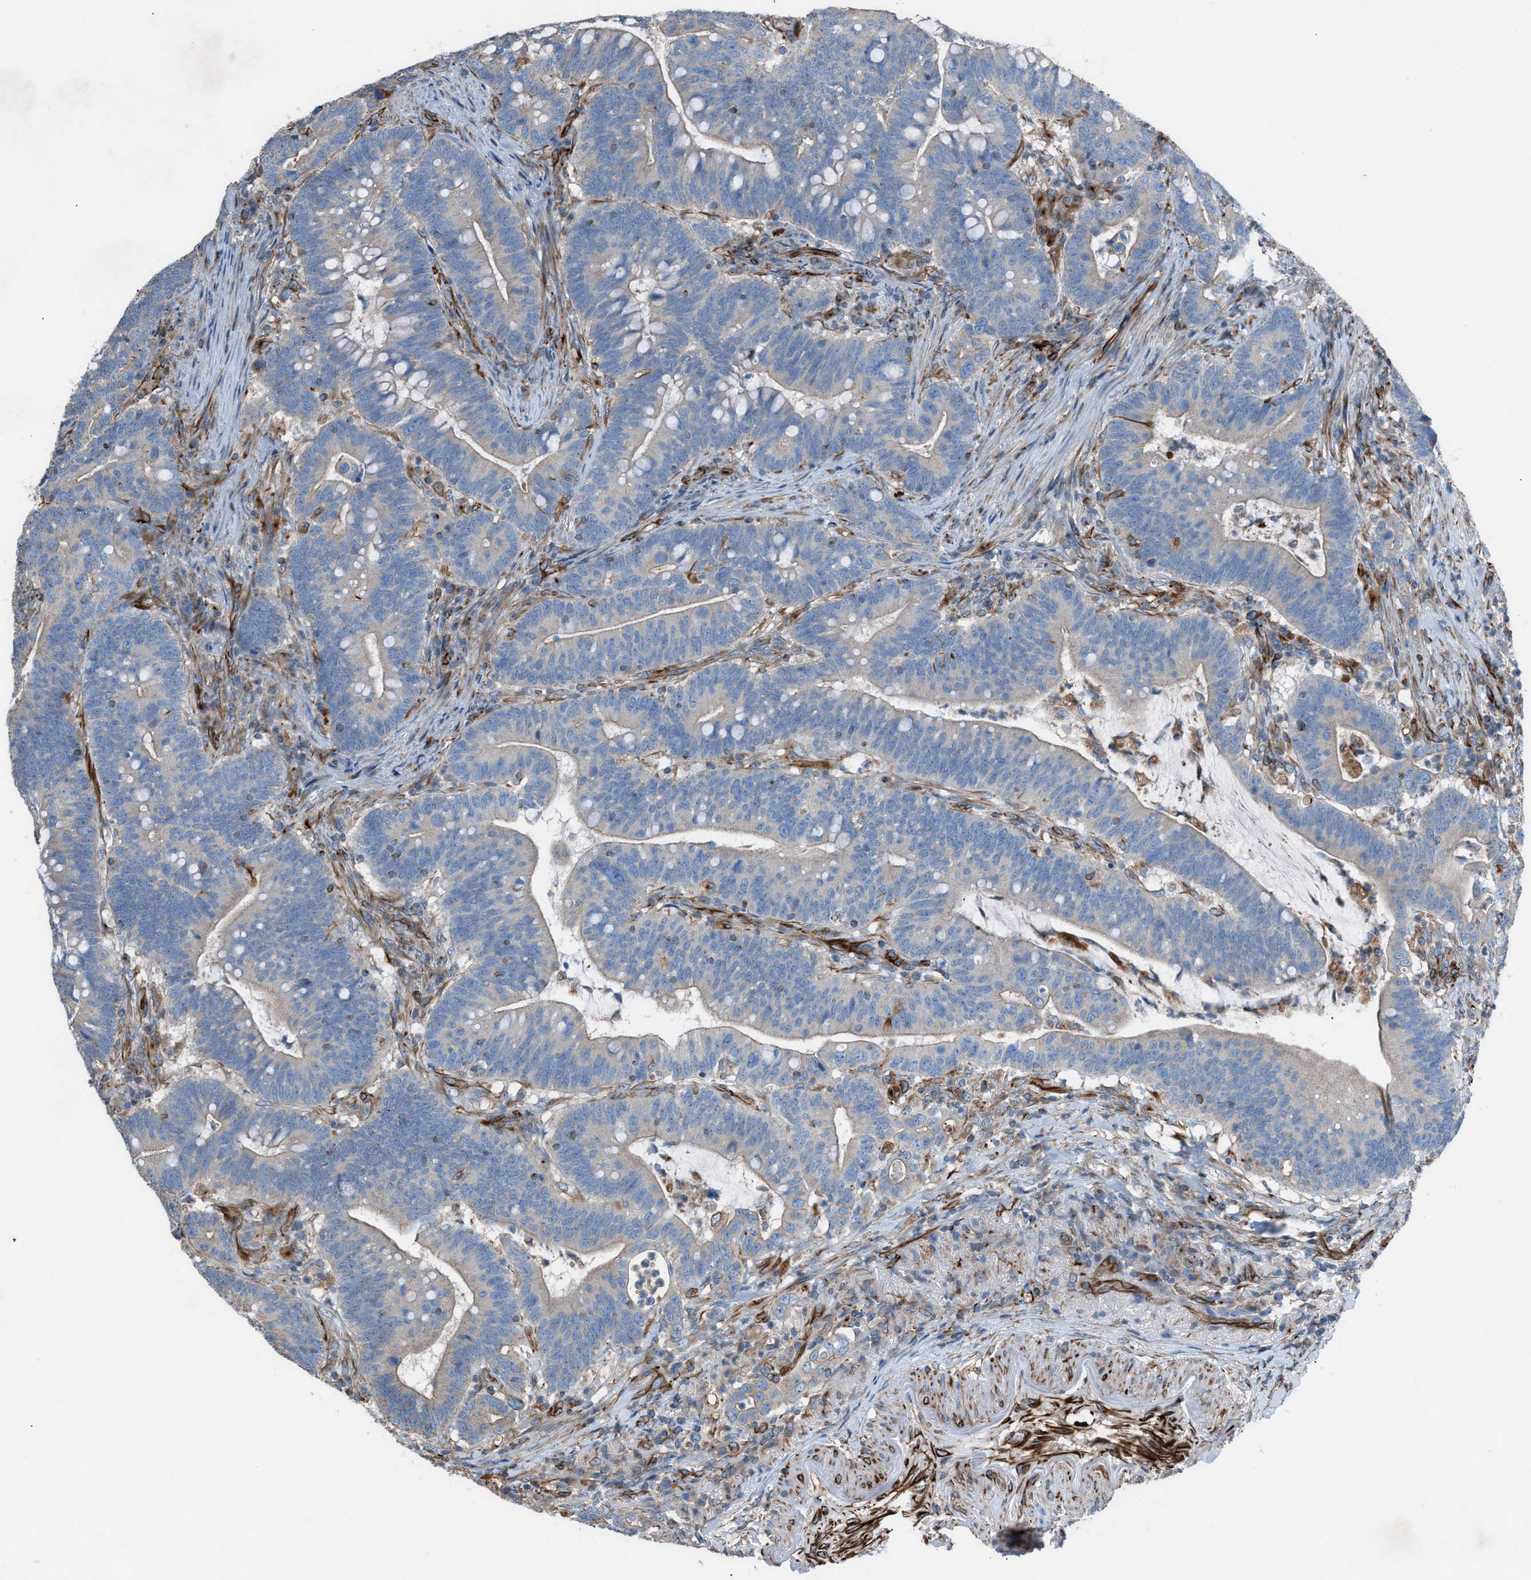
{"staining": {"intensity": "negative", "quantity": "none", "location": "none"}, "tissue": "colorectal cancer", "cell_type": "Tumor cells", "image_type": "cancer", "snomed": [{"axis": "morphology", "description": "Normal tissue, NOS"}, {"axis": "morphology", "description": "Adenocarcinoma, NOS"}, {"axis": "topography", "description": "Colon"}], "caption": "High power microscopy photomicrograph of an immunohistochemistry histopathology image of colorectal cancer (adenocarcinoma), revealing no significant expression in tumor cells.", "gene": "CABP7", "patient": {"sex": "female", "age": 66}}